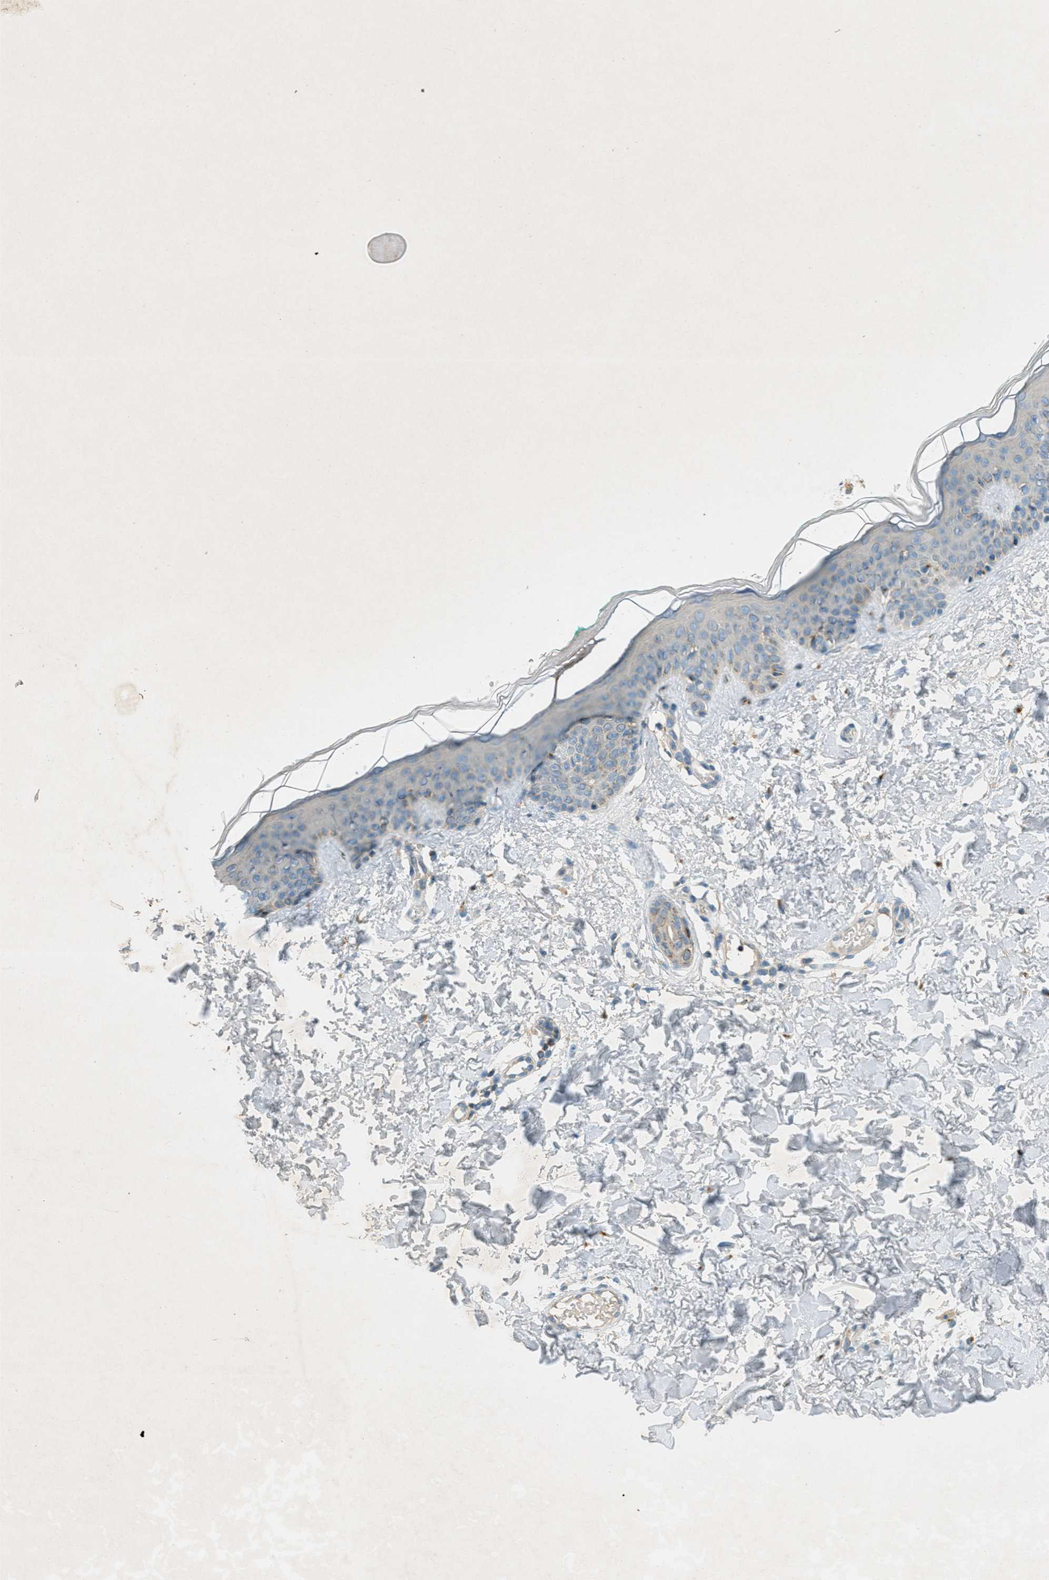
{"staining": {"intensity": "negative", "quantity": "none", "location": "none"}, "tissue": "skin", "cell_type": "Fibroblasts", "image_type": "normal", "snomed": [{"axis": "morphology", "description": "Normal tissue, NOS"}, {"axis": "topography", "description": "Skin"}], "caption": "IHC micrograph of normal skin: human skin stained with DAB (3,3'-diaminobenzidine) shows no significant protein staining in fibroblasts. (IHC, brightfield microscopy, high magnification).", "gene": "NUDT4B", "patient": {"sex": "male", "age": 30}}